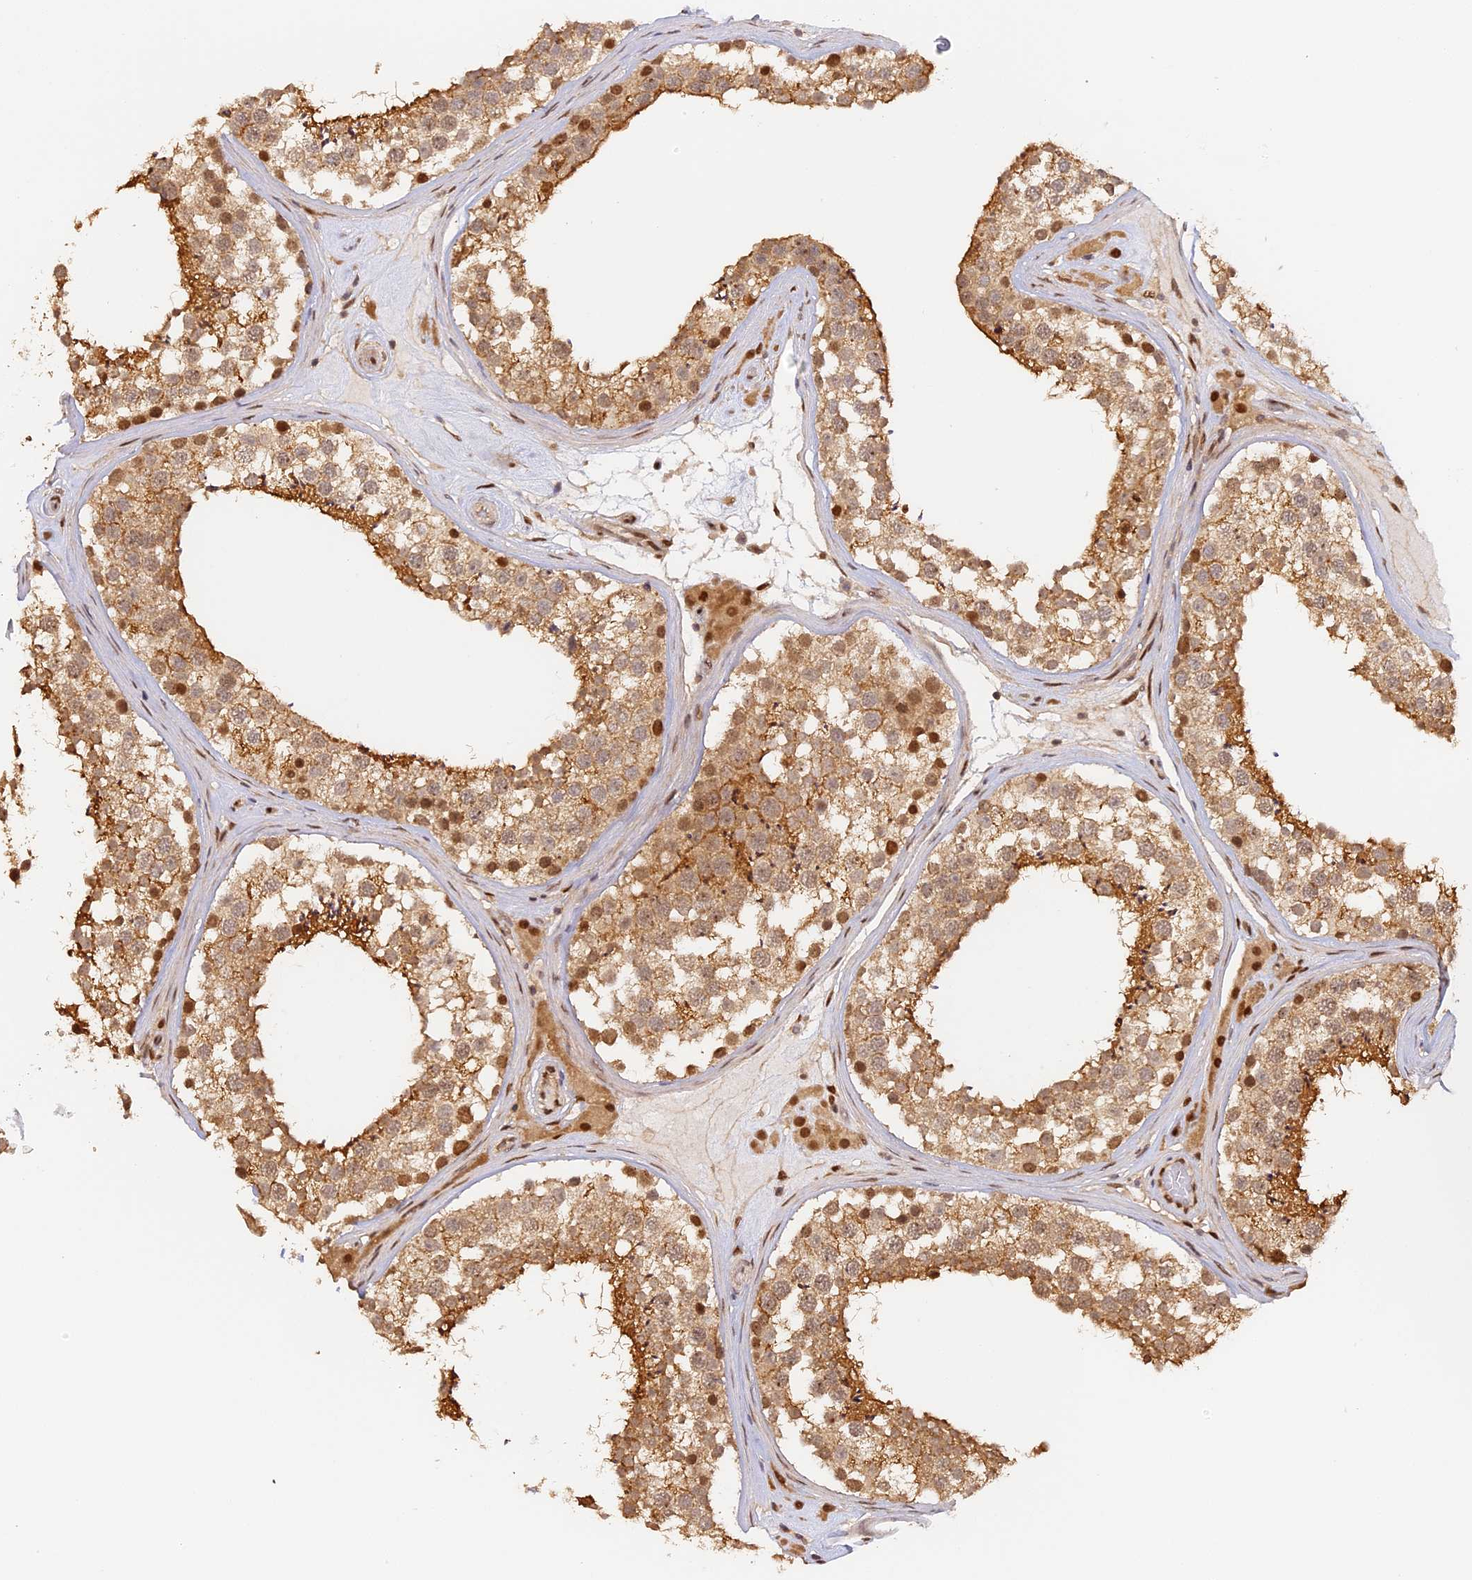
{"staining": {"intensity": "moderate", "quantity": ">75%", "location": "cytoplasmic/membranous,nuclear"}, "tissue": "testis", "cell_type": "Cells in seminiferous ducts", "image_type": "normal", "snomed": [{"axis": "morphology", "description": "Normal tissue, NOS"}, {"axis": "topography", "description": "Testis"}], "caption": "DAB immunohistochemical staining of normal testis reveals moderate cytoplasmic/membranous,nuclear protein staining in approximately >75% of cells in seminiferous ducts.", "gene": "MYBL2", "patient": {"sex": "male", "age": 46}}